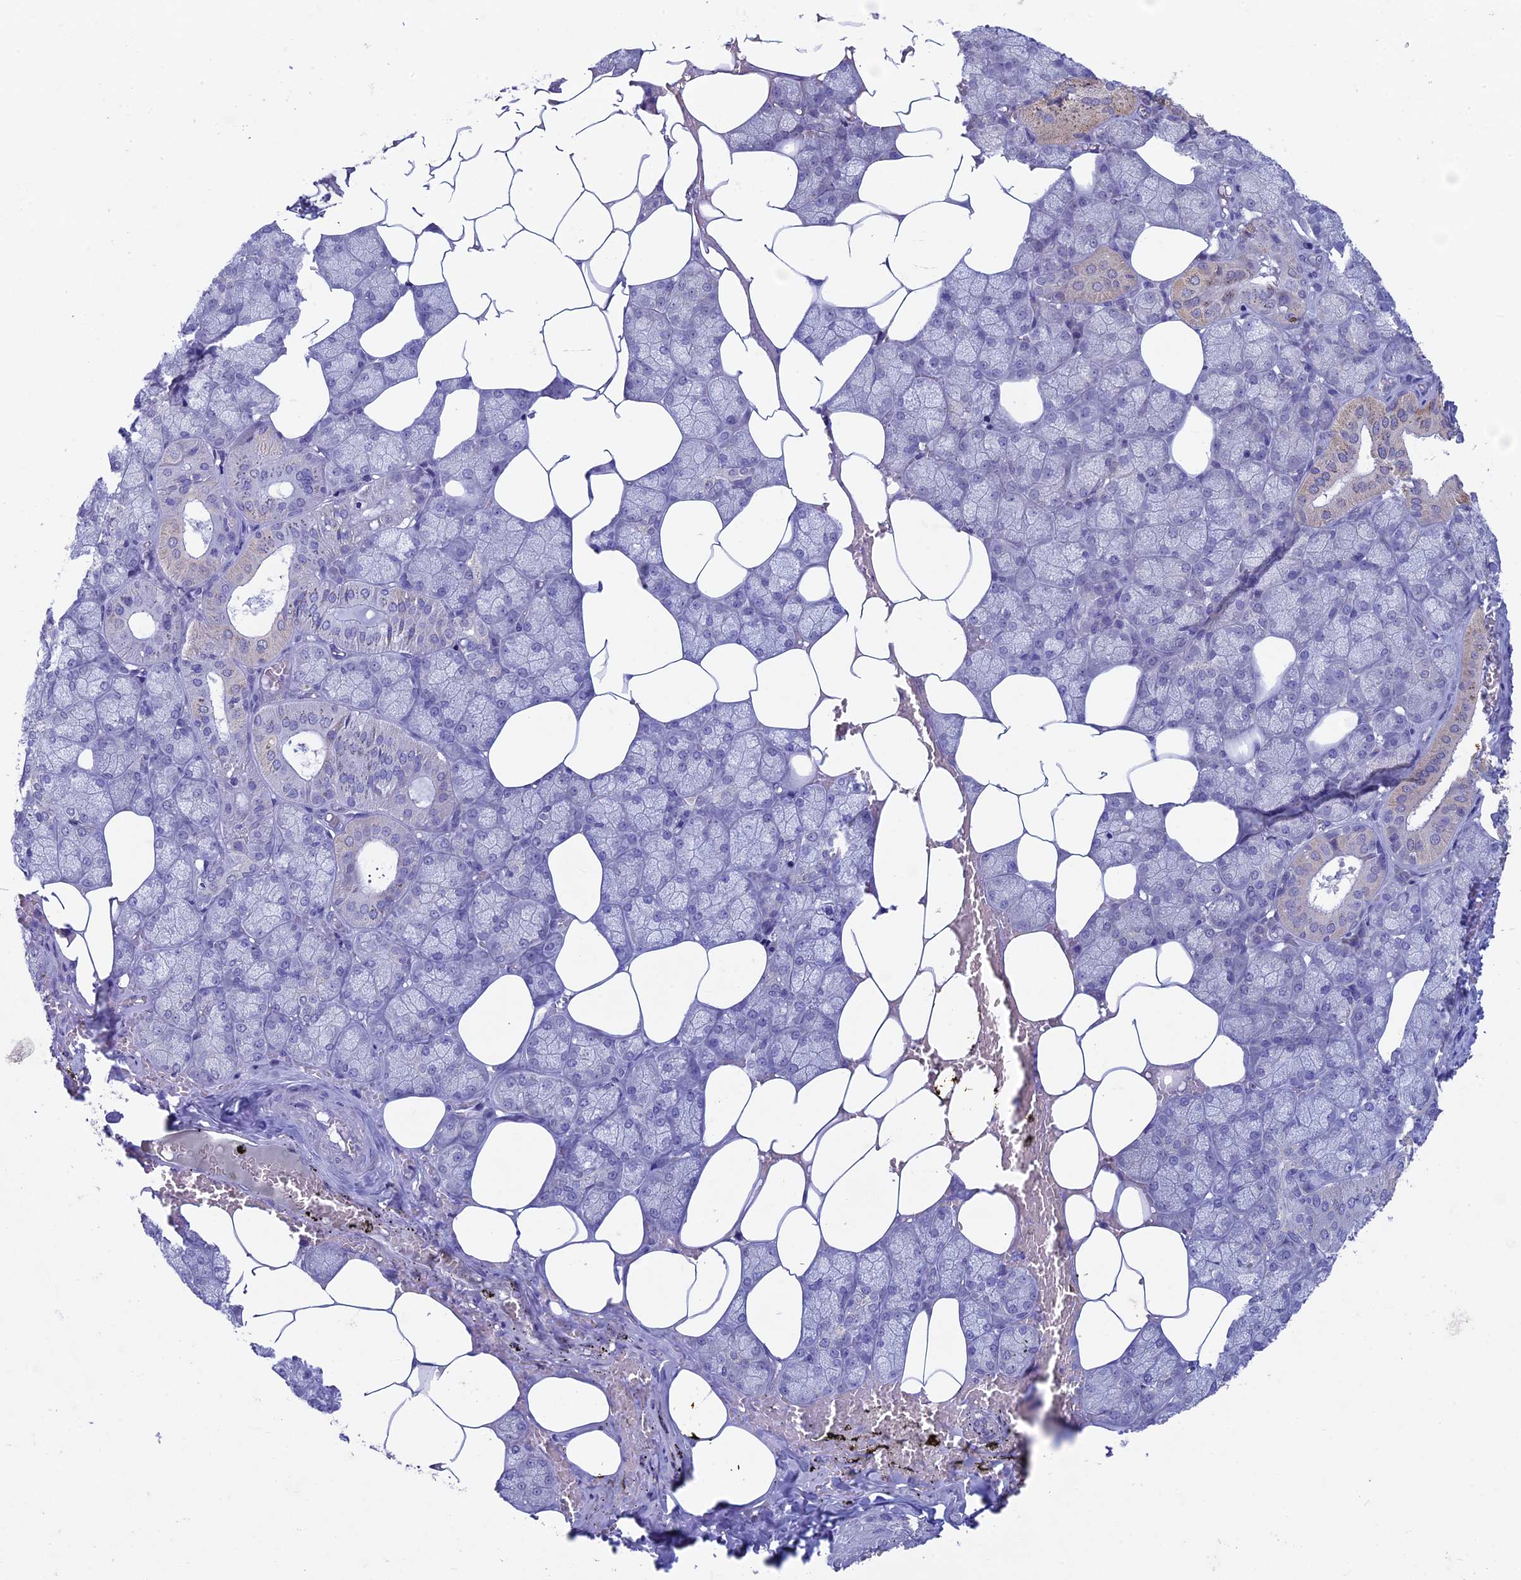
{"staining": {"intensity": "moderate", "quantity": "<25%", "location": "cytoplasmic/membranous"}, "tissue": "salivary gland", "cell_type": "Glandular cells", "image_type": "normal", "snomed": [{"axis": "morphology", "description": "Normal tissue, NOS"}, {"axis": "topography", "description": "Salivary gland"}], "caption": "There is low levels of moderate cytoplasmic/membranous expression in glandular cells of normal salivary gland, as demonstrated by immunohistochemical staining (brown color).", "gene": "RCCD1", "patient": {"sex": "male", "age": 62}}